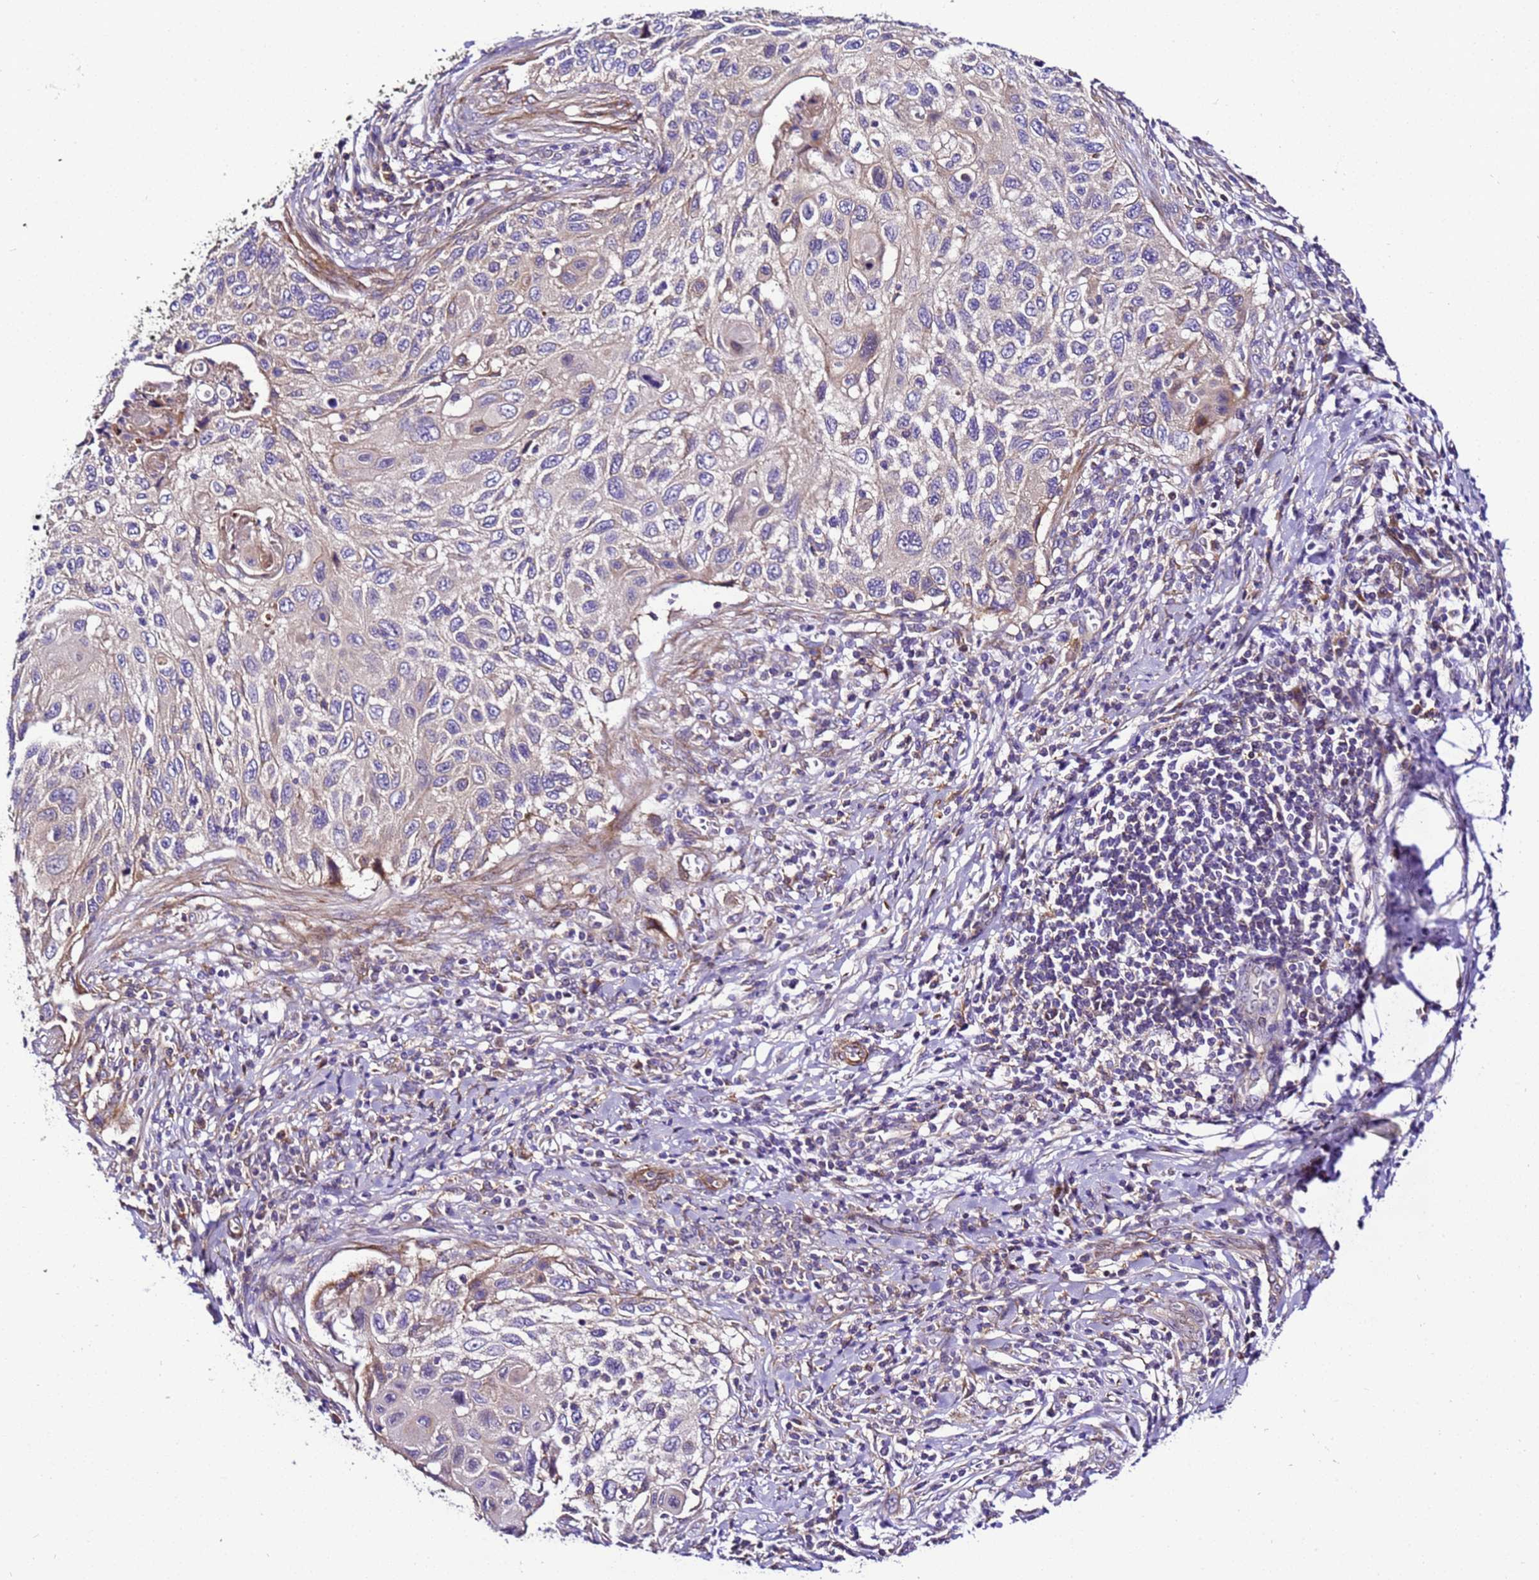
{"staining": {"intensity": "negative", "quantity": "none", "location": "none"}, "tissue": "cervical cancer", "cell_type": "Tumor cells", "image_type": "cancer", "snomed": [{"axis": "morphology", "description": "Squamous cell carcinoma, NOS"}, {"axis": "topography", "description": "Cervix"}], "caption": "Tumor cells show no significant protein expression in cervical squamous cell carcinoma.", "gene": "ZNF417", "patient": {"sex": "female", "age": 70}}